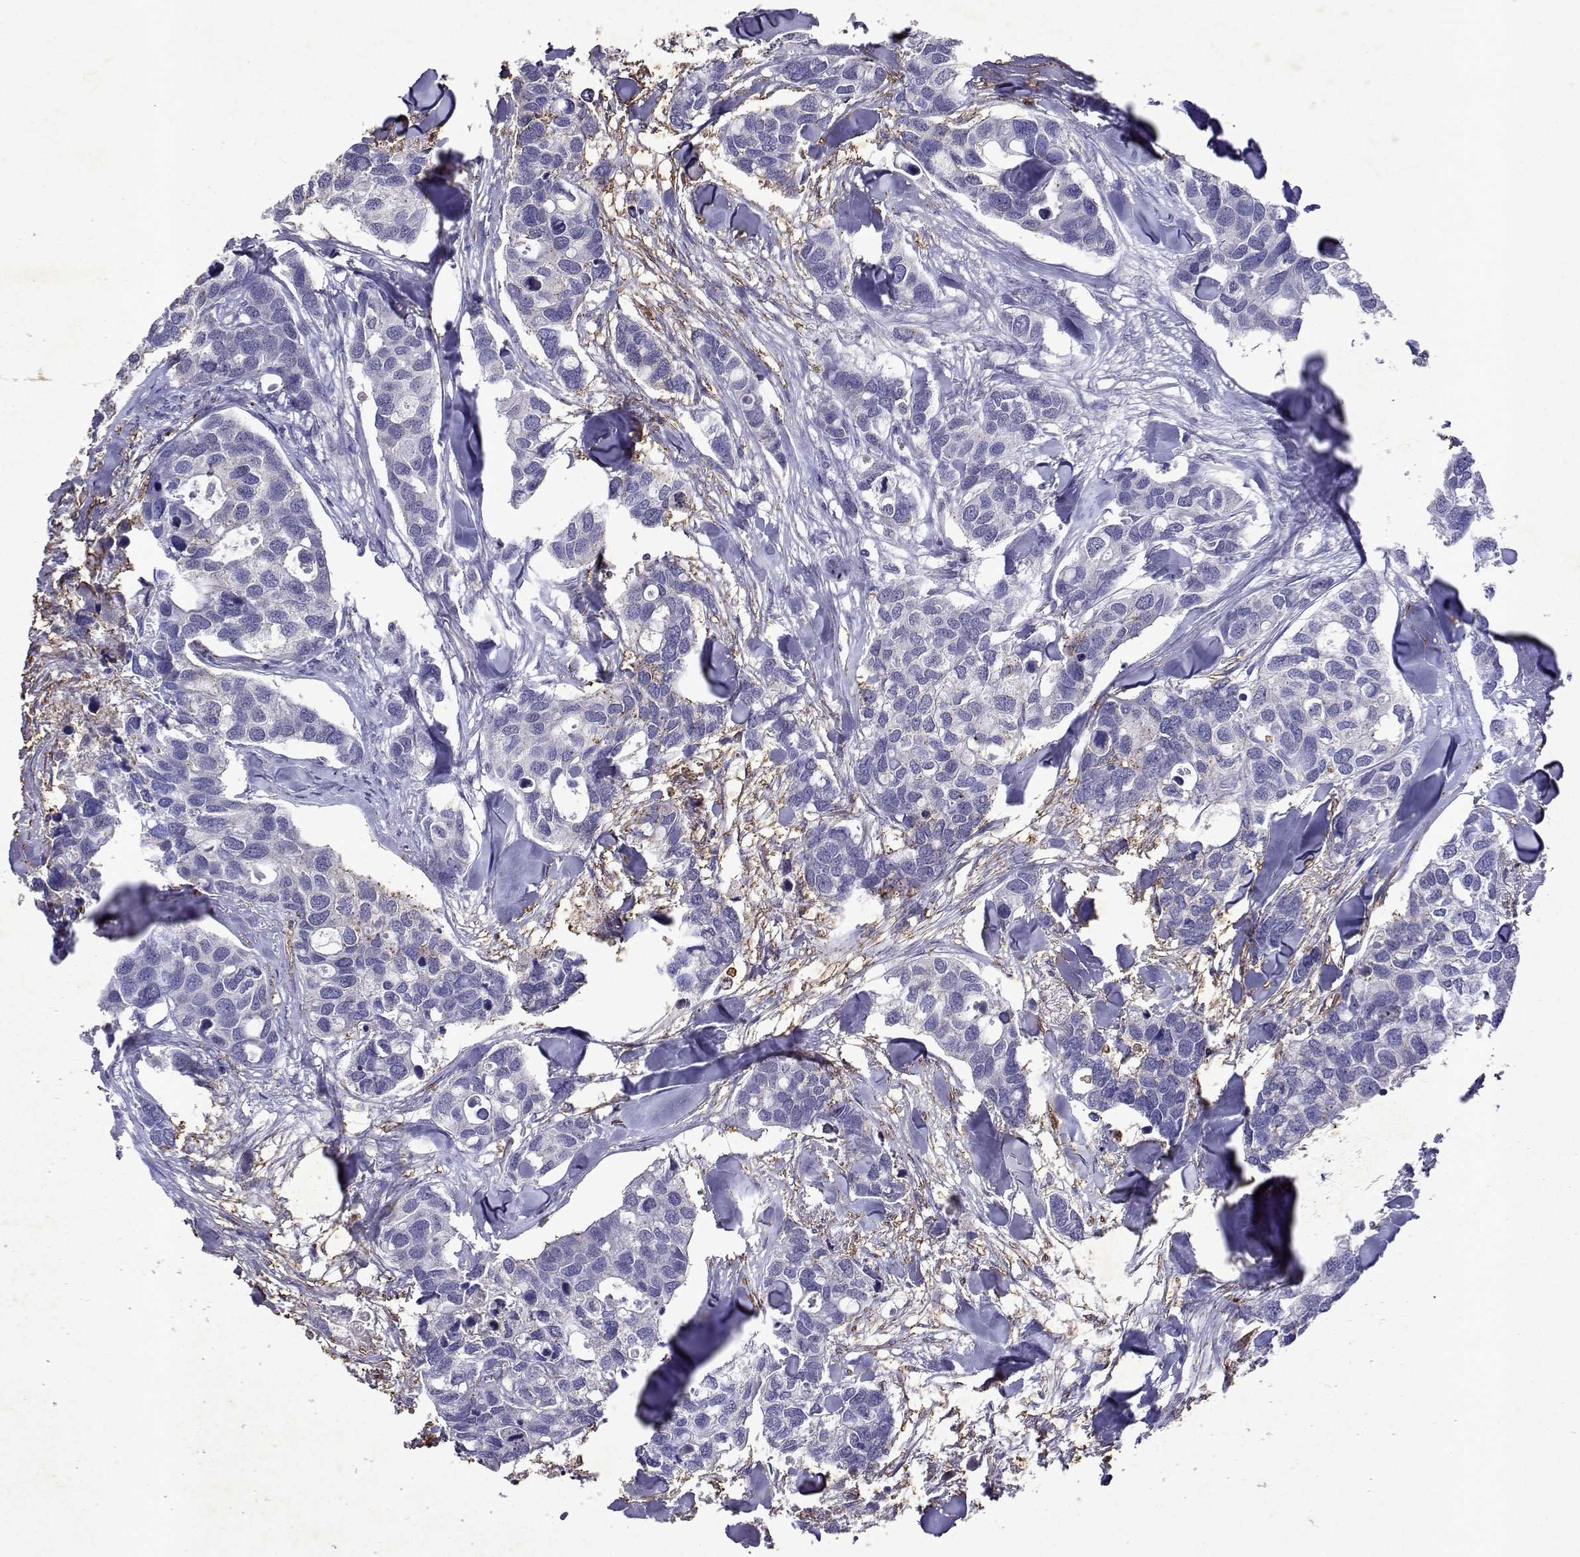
{"staining": {"intensity": "negative", "quantity": "none", "location": "none"}, "tissue": "breast cancer", "cell_type": "Tumor cells", "image_type": "cancer", "snomed": [{"axis": "morphology", "description": "Duct carcinoma"}, {"axis": "topography", "description": "Breast"}], "caption": "Breast cancer stained for a protein using immunohistochemistry (IHC) reveals no expression tumor cells.", "gene": "DUSP28", "patient": {"sex": "female", "age": 83}}